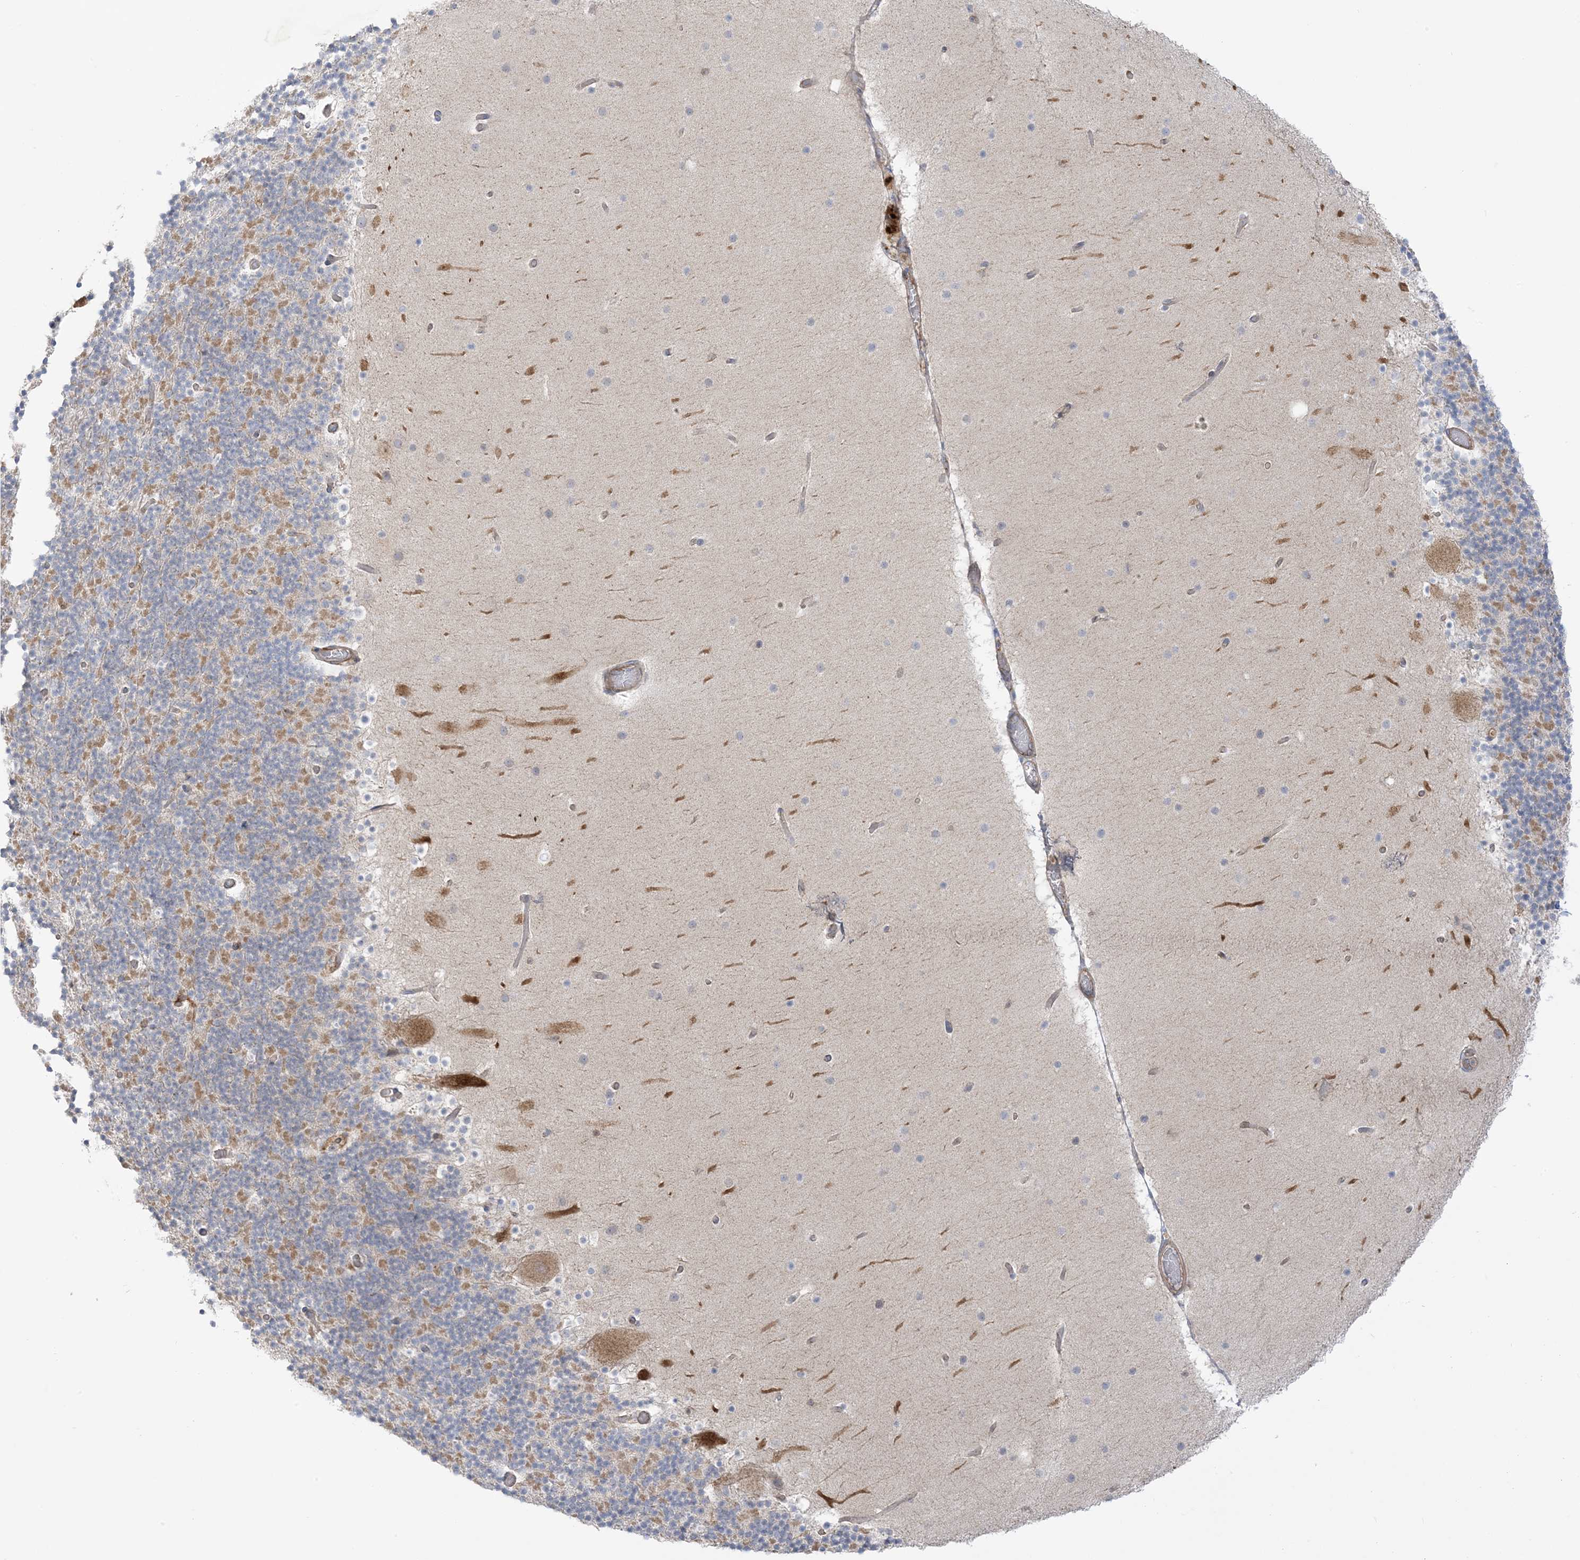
{"staining": {"intensity": "moderate", "quantity": "<25%", "location": "cytoplasmic/membranous"}, "tissue": "cerebellum", "cell_type": "Cells in granular layer", "image_type": "normal", "snomed": [{"axis": "morphology", "description": "Normal tissue, NOS"}, {"axis": "topography", "description": "Cerebellum"}], "caption": "Protein staining shows moderate cytoplasmic/membranous positivity in about <25% of cells in granular layer in normal cerebellum. (brown staining indicates protein expression, while blue staining denotes nuclei).", "gene": "ICMT", "patient": {"sex": "male", "age": 57}}